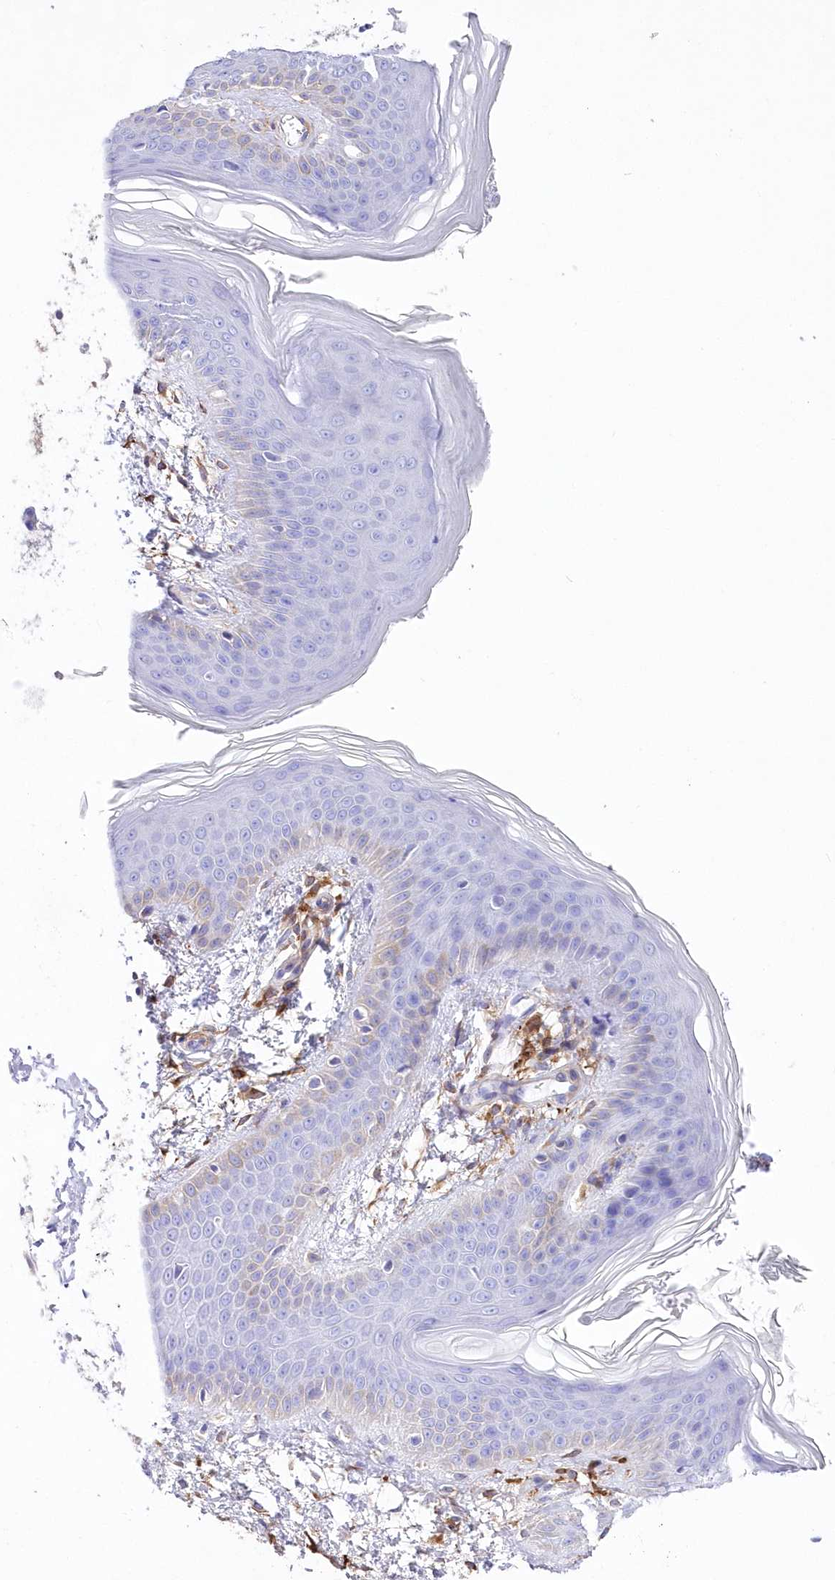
{"staining": {"intensity": "negative", "quantity": "none", "location": "none"}, "tissue": "skin", "cell_type": "Fibroblasts", "image_type": "normal", "snomed": [{"axis": "morphology", "description": "Normal tissue, NOS"}, {"axis": "topography", "description": "Skin"}], "caption": "This is an immunohistochemistry (IHC) histopathology image of normal skin. There is no positivity in fibroblasts.", "gene": "DNAJC19", "patient": {"sex": "male", "age": 37}}